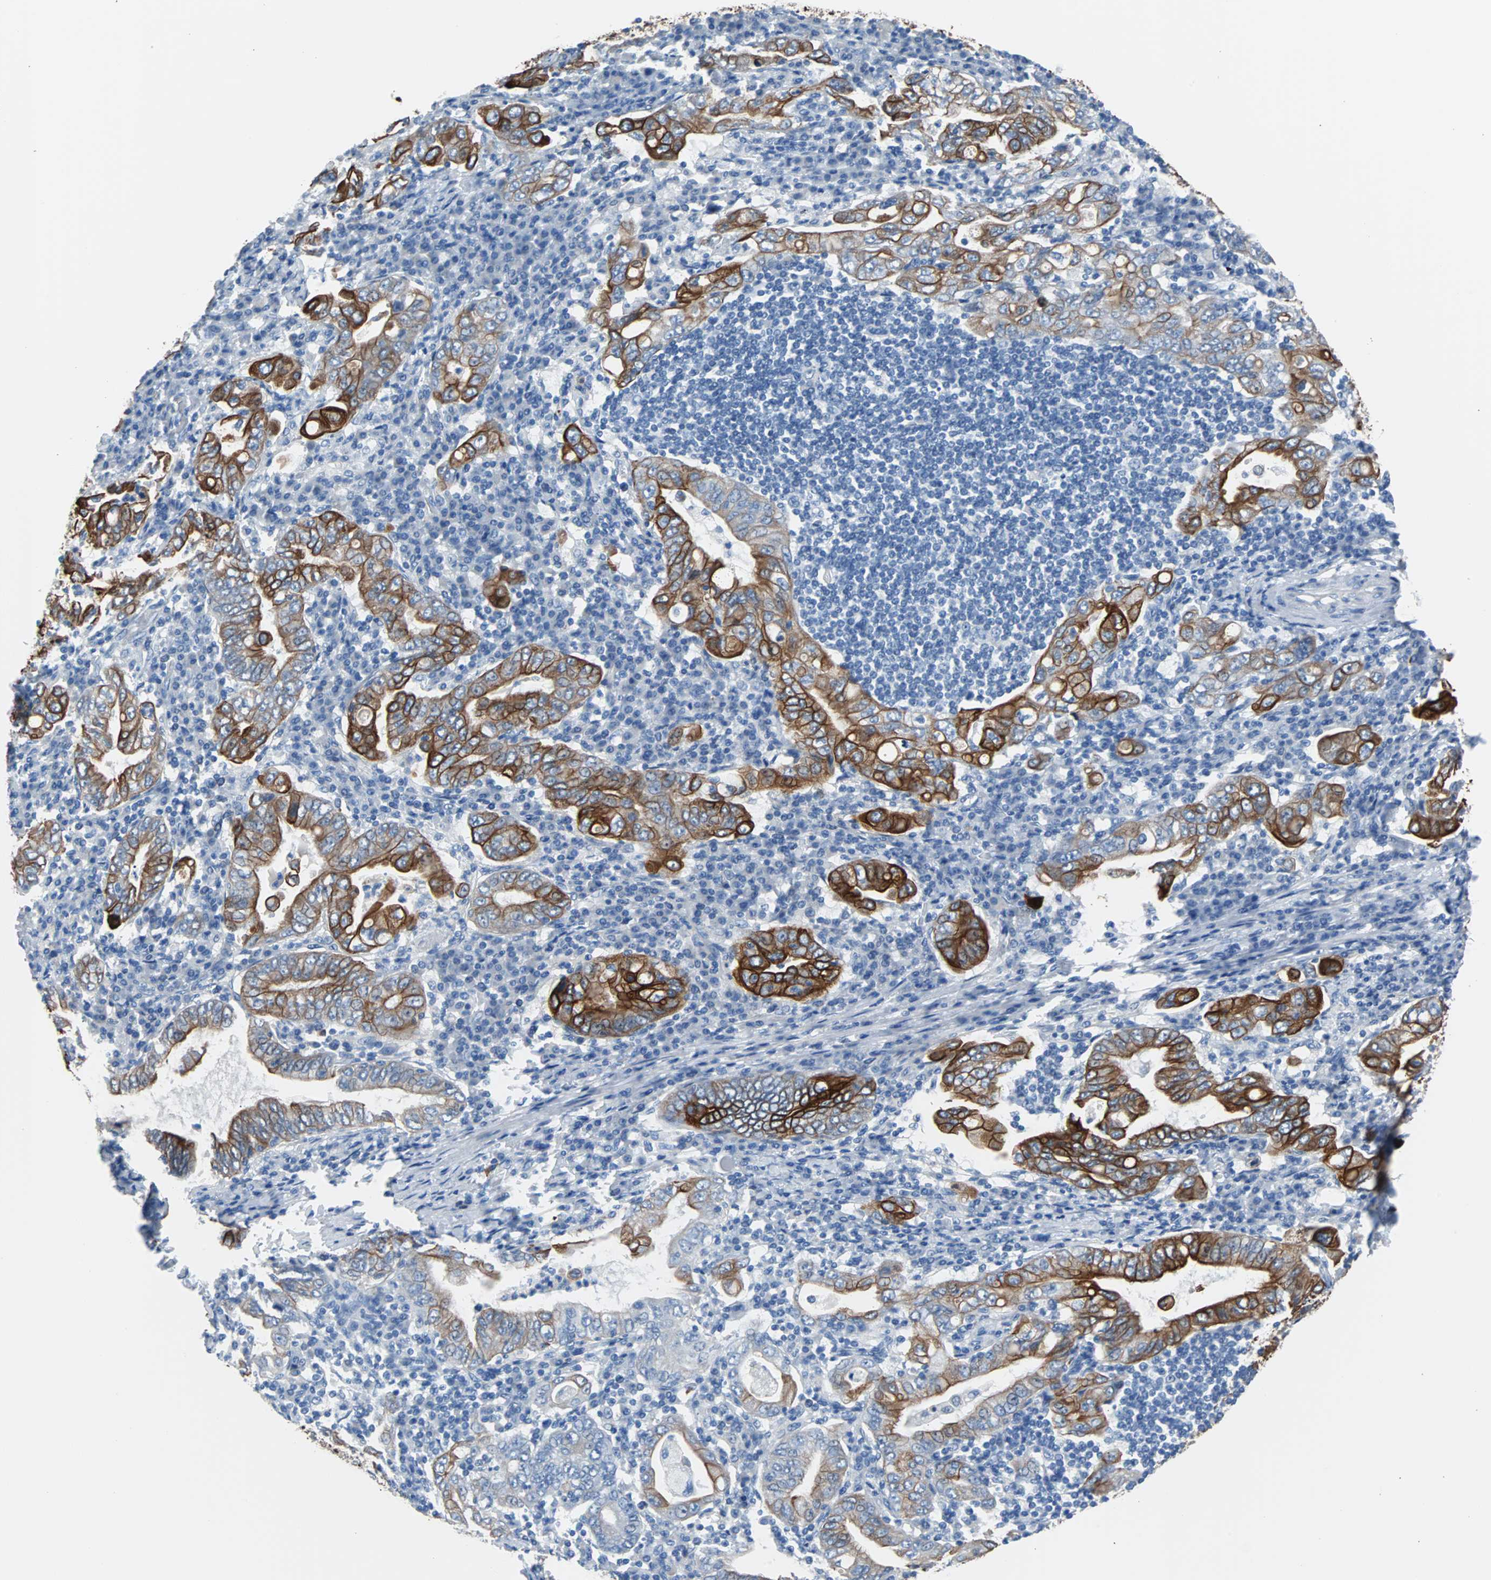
{"staining": {"intensity": "strong", "quantity": ">75%", "location": "cytoplasmic/membranous"}, "tissue": "stomach cancer", "cell_type": "Tumor cells", "image_type": "cancer", "snomed": [{"axis": "morphology", "description": "Normal tissue, NOS"}, {"axis": "morphology", "description": "Adenocarcinoma, NOS"}, {"axis": "topography", "description": "Esophagus"}, {"axis": "topography", "description": "Stomach, upper"}, {"axis": "topography", "description": "Peripheral nerve tissue"}], "caption": "Protein staining of stomach cancer (adenocarcinoma) tissue shows strong cytoplasmic/membranous staining in approximately >75% of tumor cells.", "gene": "KRT7", "patient": {"sex": "male", "age": 62}}